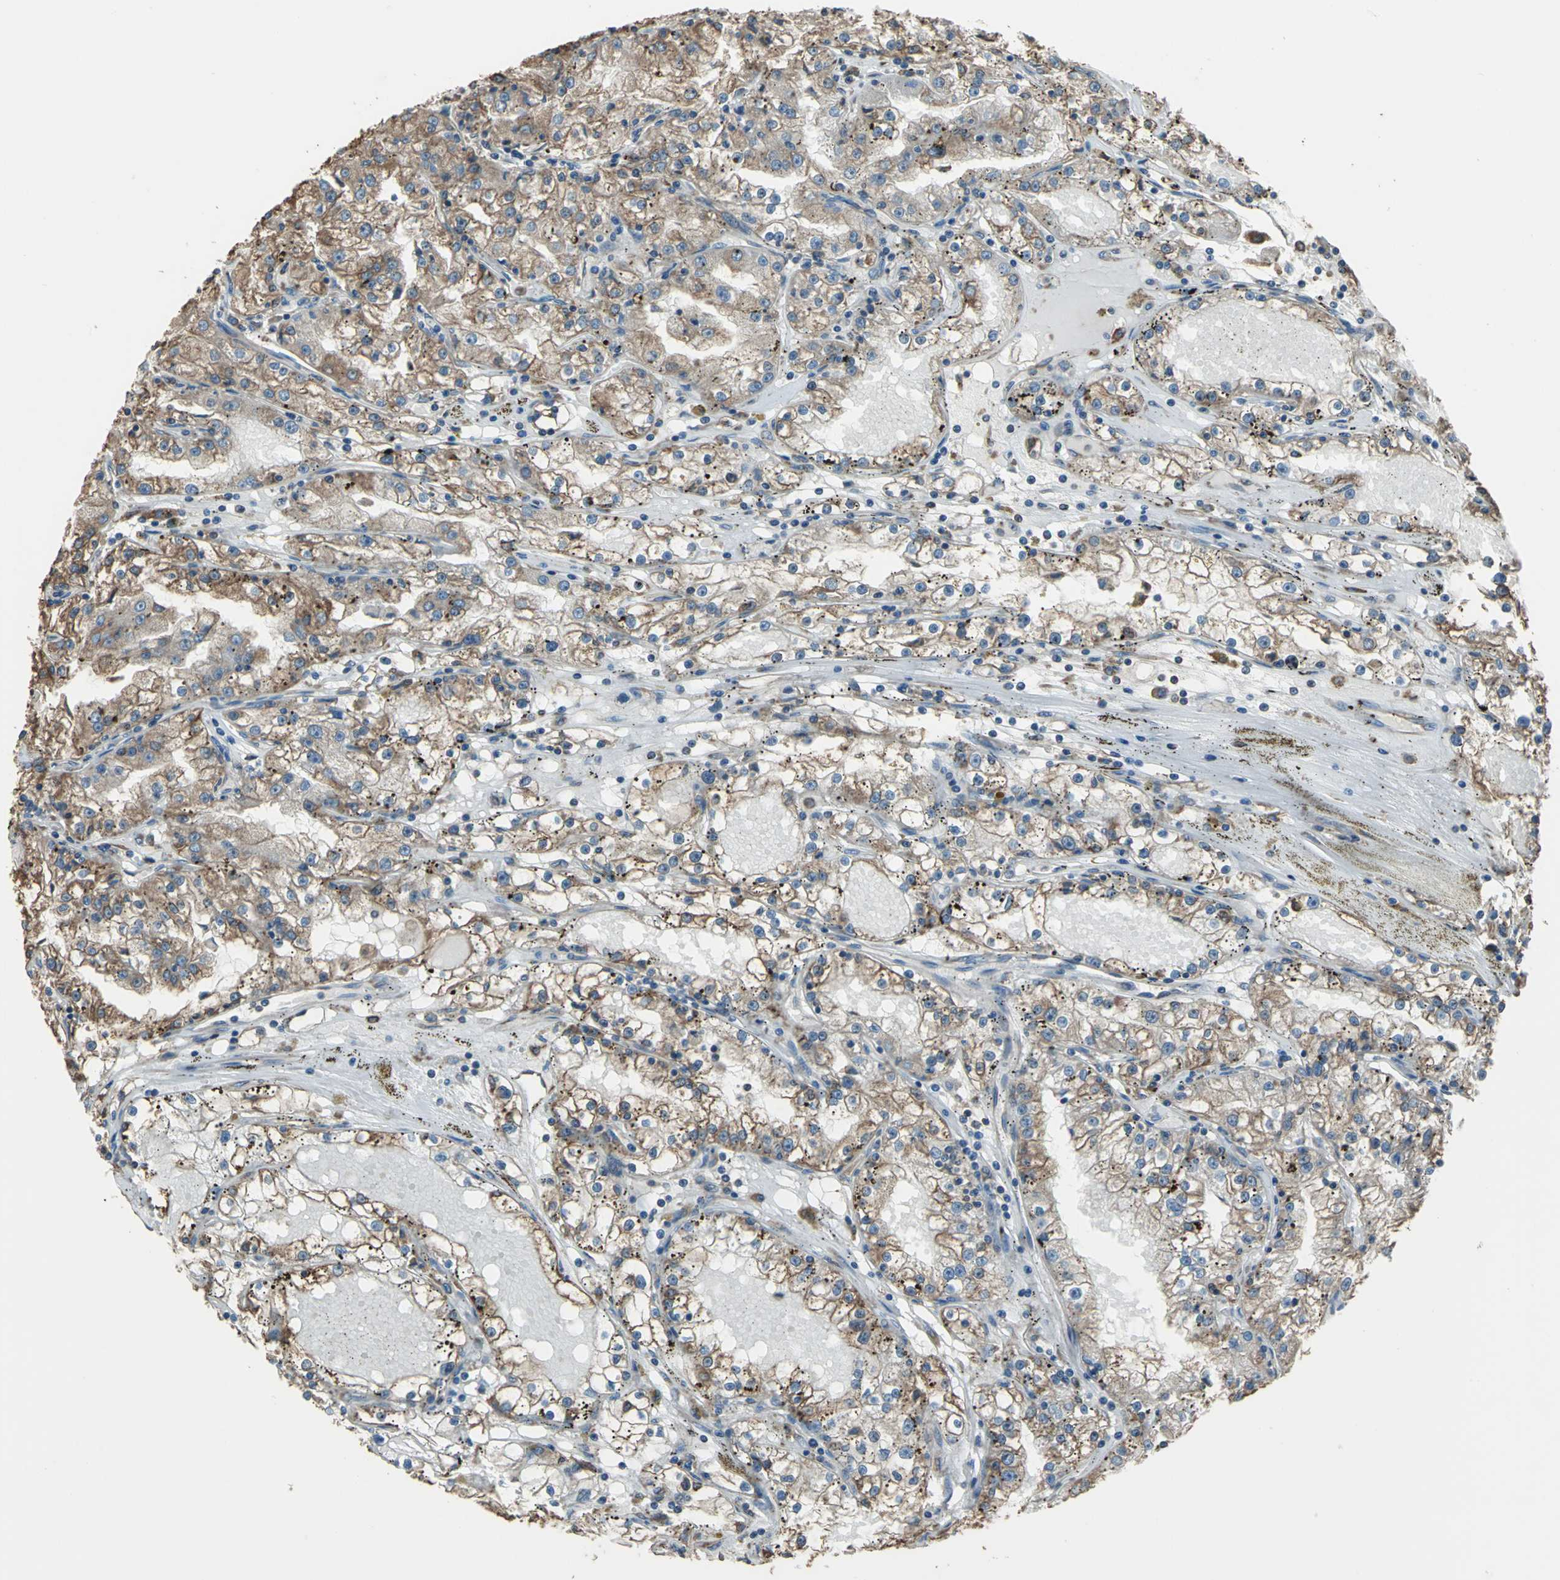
{"staining": {"intensity": "strong", "quantity": ">75%", "location": "cytoplasmic/membranous"}, "tissue": "renal cancer", "cell_type": "Tumor cells", "image_type": "cancer", "snomed": [{"axis": "morphology", "description": "Adenocarcinoma, NOS"}, {"axis": "topography", "description": "Kidney"}], "caption": "This micrograph demonstrates immunohistochemistry (IHC) staining of human renal cancer (adenocarcinoma), with high strong cytoplasmic/membranous positivity in approximately >75% of tumor cells.", "gene": "GPANK1", "patient": {"sex": "male", "age": 56}}